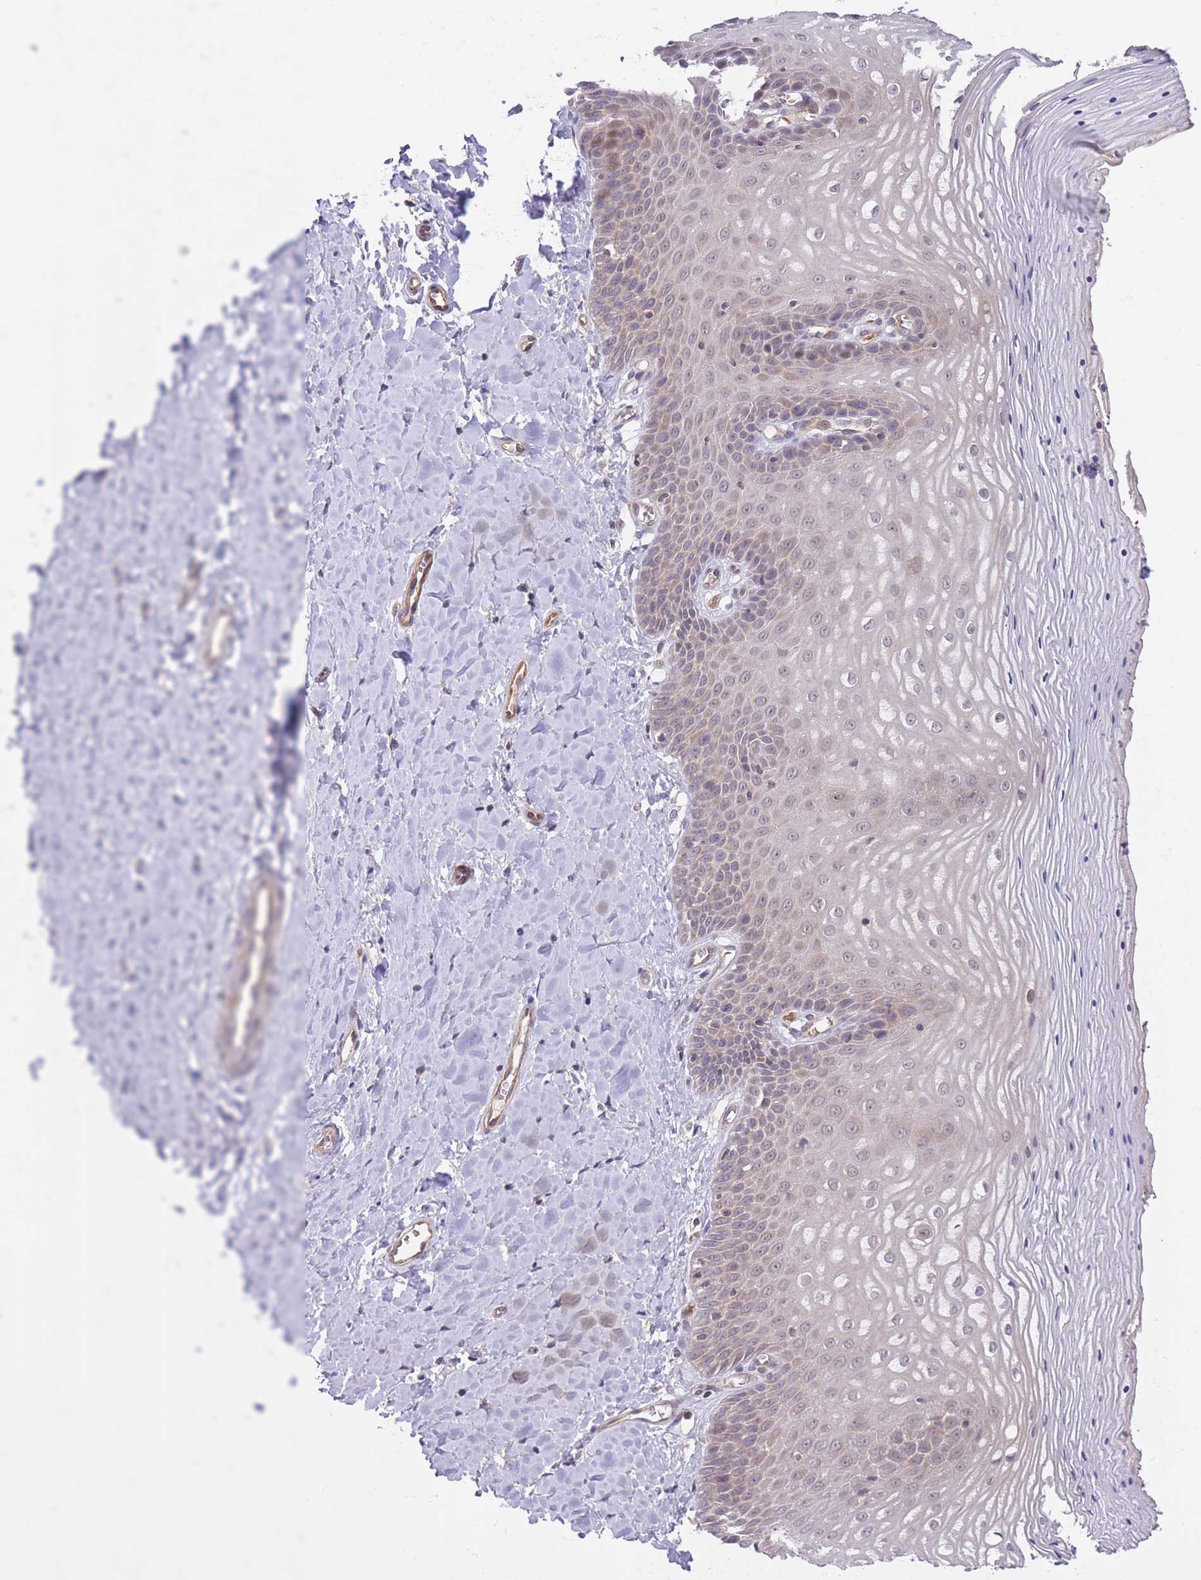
{"staining": {"intensity": "weak", "quantity": "<25%", "location": "nuclear"}, "tissue": "vagina", "cell_type": "Squamous epithelial cells", "image_type": "normal", "snomed": [{"axis": "morphology", "description": "Normal tissue, NOS"}, {"axis": "topography", "description": "Vagina"}], "caption": "IHC of unremarkable human vagina demonstrates no staining in squamous epithelial cells.", "gene": "FUT3", "patient": {"sex": "female", "age": 65}}